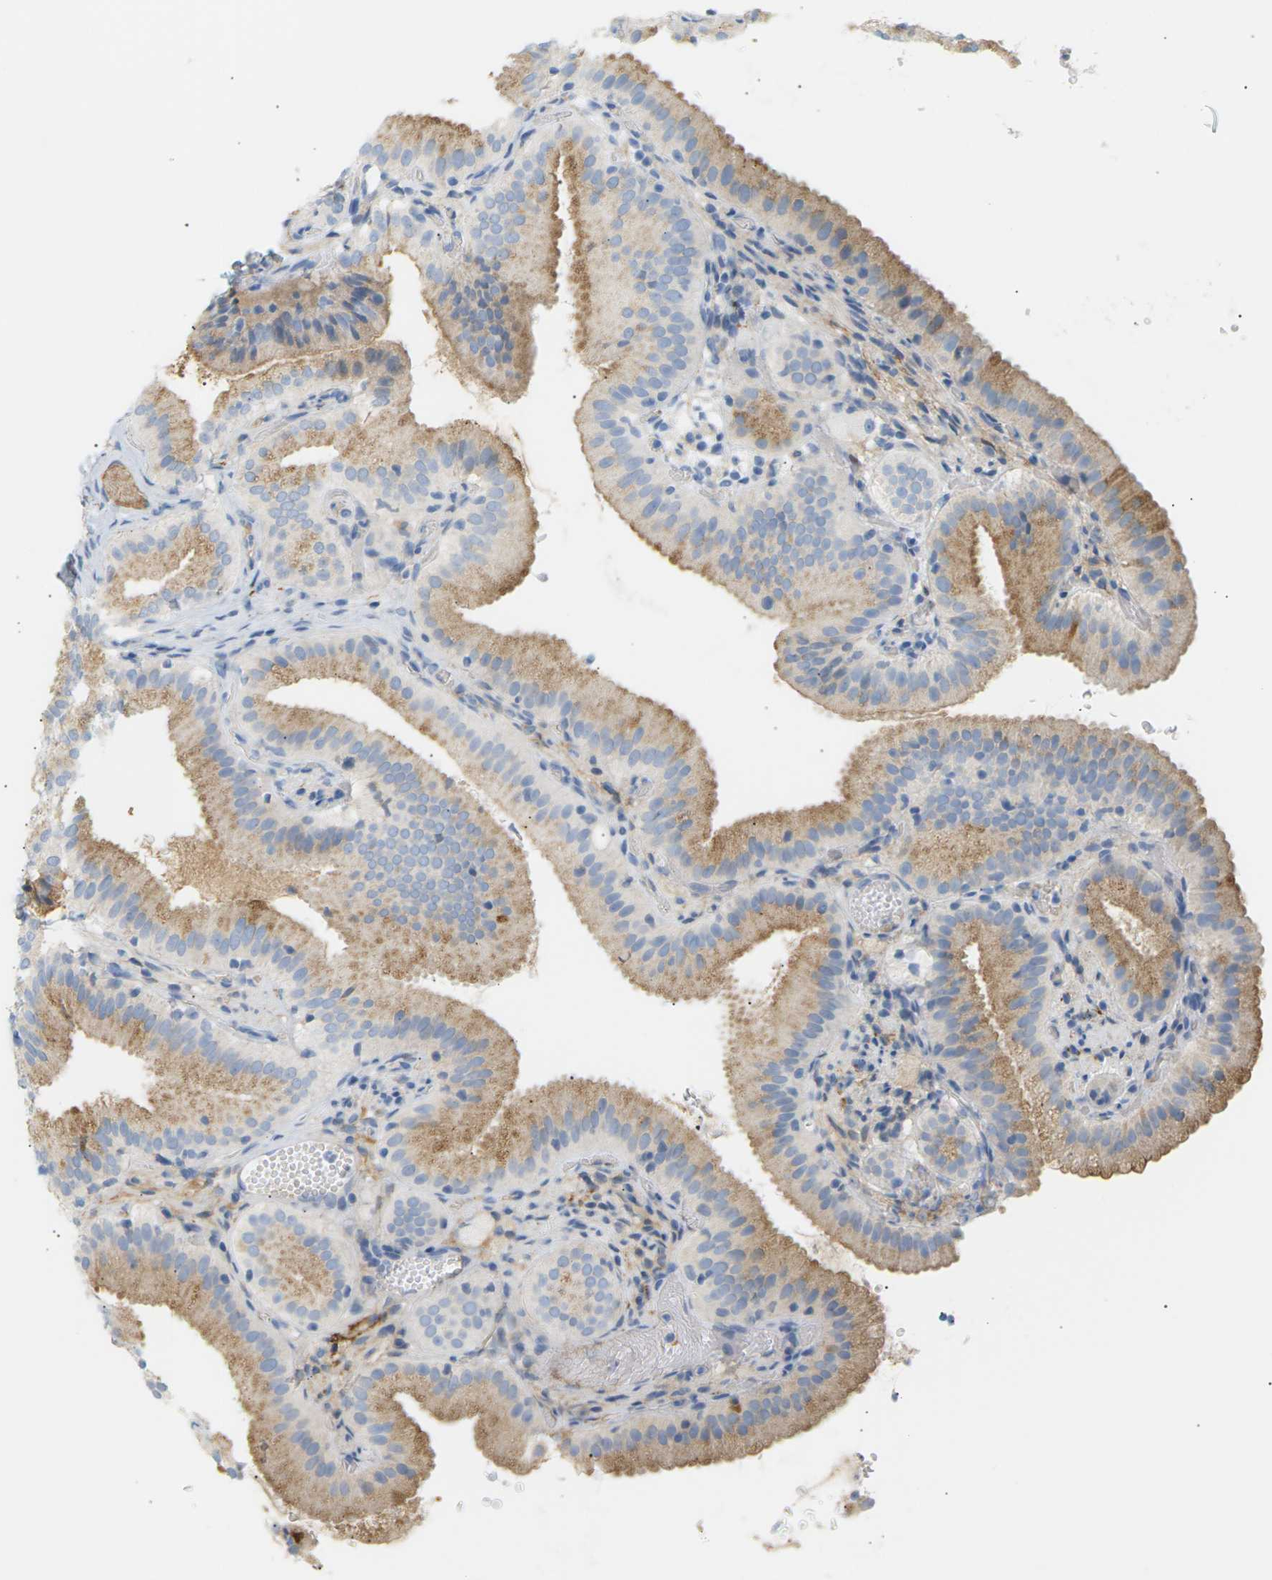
{"staining": {"intensity": "moderate", "quantity": ">75%", "location": "cytoplasmic/membranous"}, "tissue": "gallbladder", "cell_type": "Glandular cells", "image_type": "normal", "snomed": [{"axis": "morphology", "description": "Normal tissue, NOS"}, {"axis": "topography", "description": "Gallbladder"}], "caption": "Gallbladder stained with DAB immunohistochemistry exhibits medium levels of moderate cytoplasmic/membranous positivity in about >75% of glandular cells.", "gene": "CLU", "patient": {"sex": "male", "age": 54}}